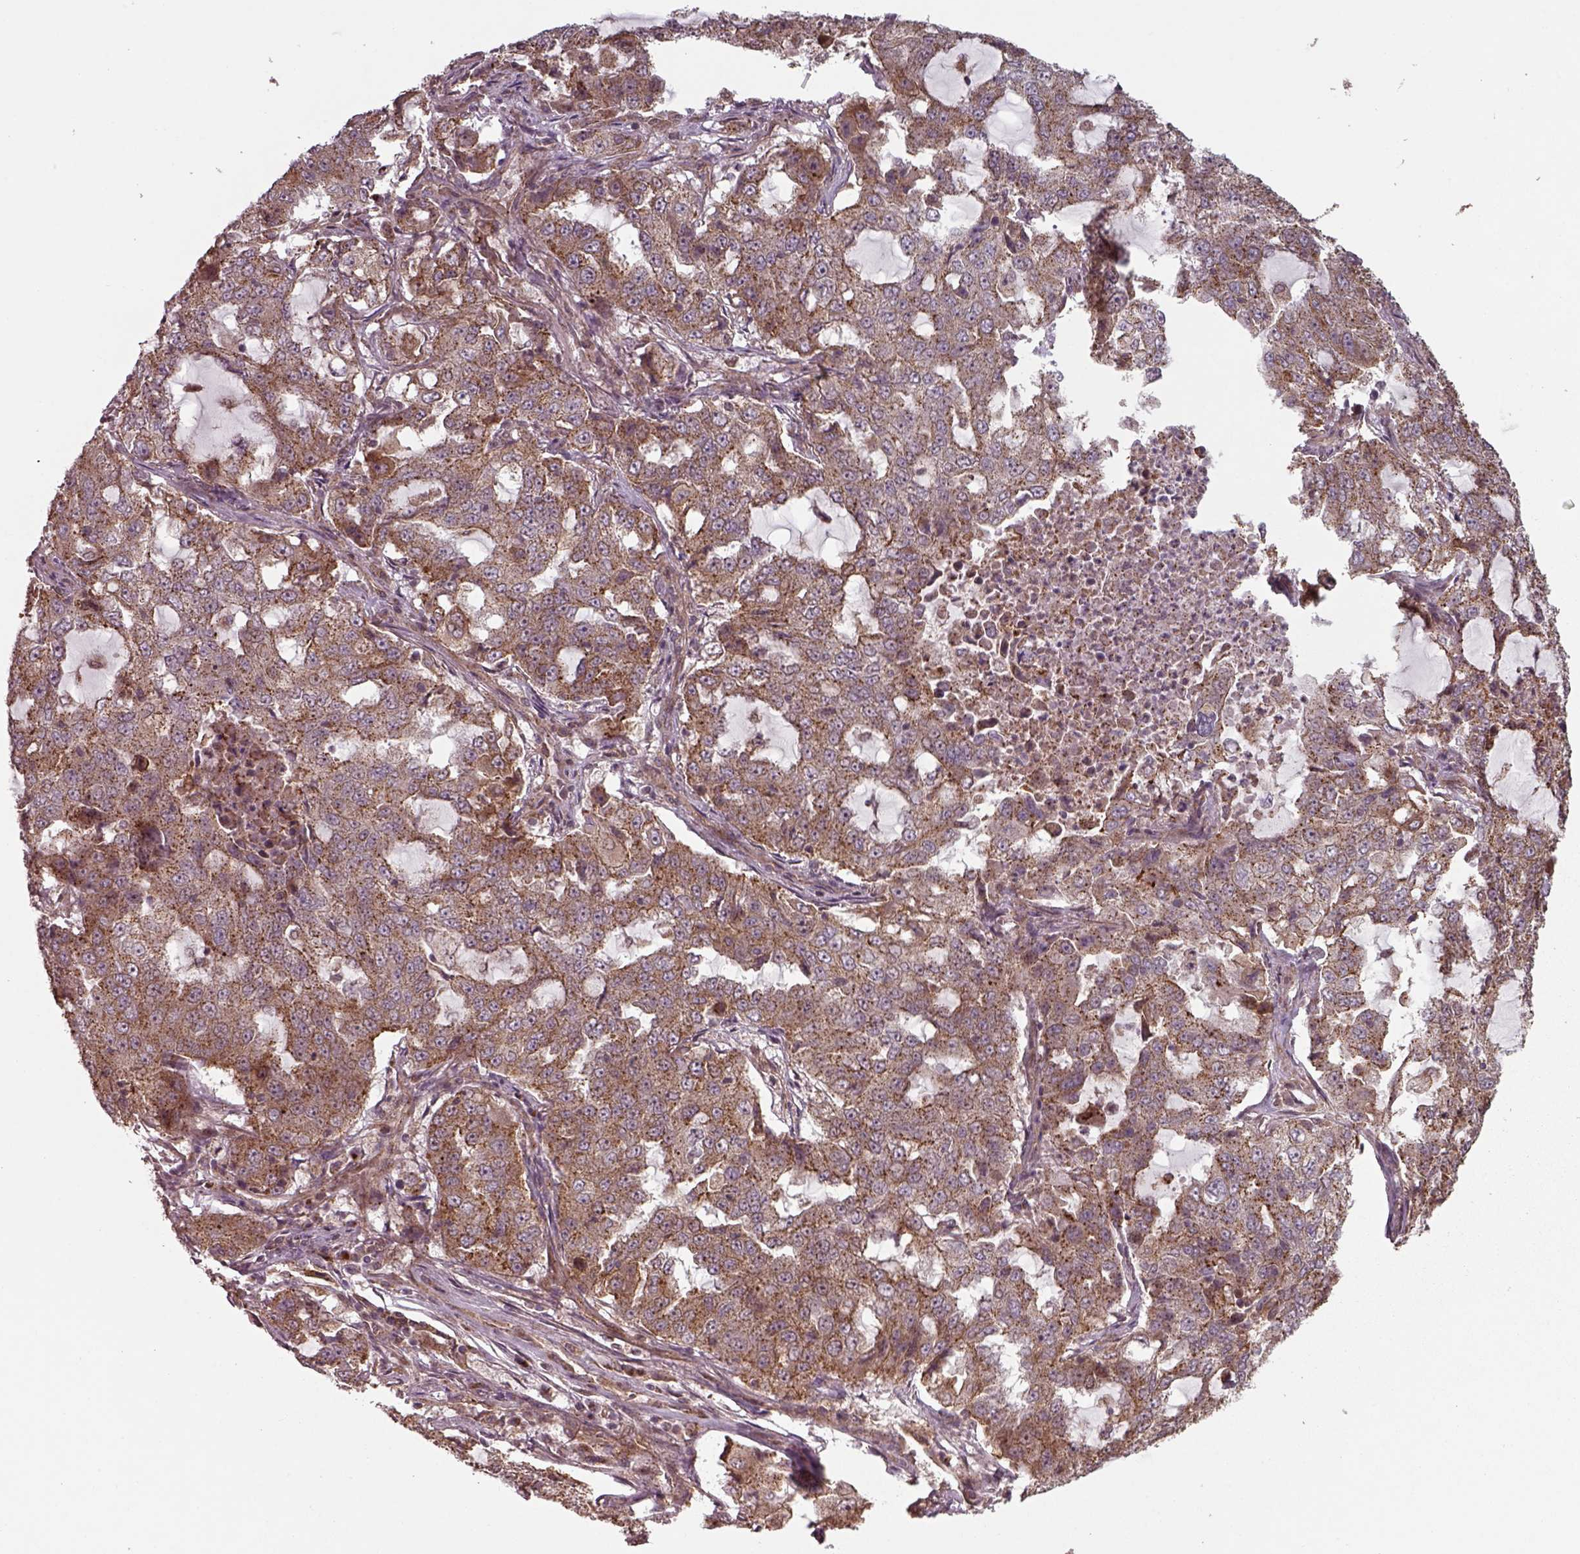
{"staining": {"intensity": "moderate", "quantity": ">75%", "location": "cytoplasmic/membranous"}, "tissue": "lung cancer", "cell_type": "Tumor cells", "image_type": "cancer", "snomed": [{"axis": "morphology", "description": "Adenocarcinoma, NOS"}, {"axis": "topography", "description": "Lung"}], "caption": "Human adenocarcinoma (lung) stained for a protein (brown) displays moderate cytoplasmic/membranous positive expression in about >75% of tumor cells.", "gene": "CHMP3", "patient": {"sex": "female", "age": 61}}